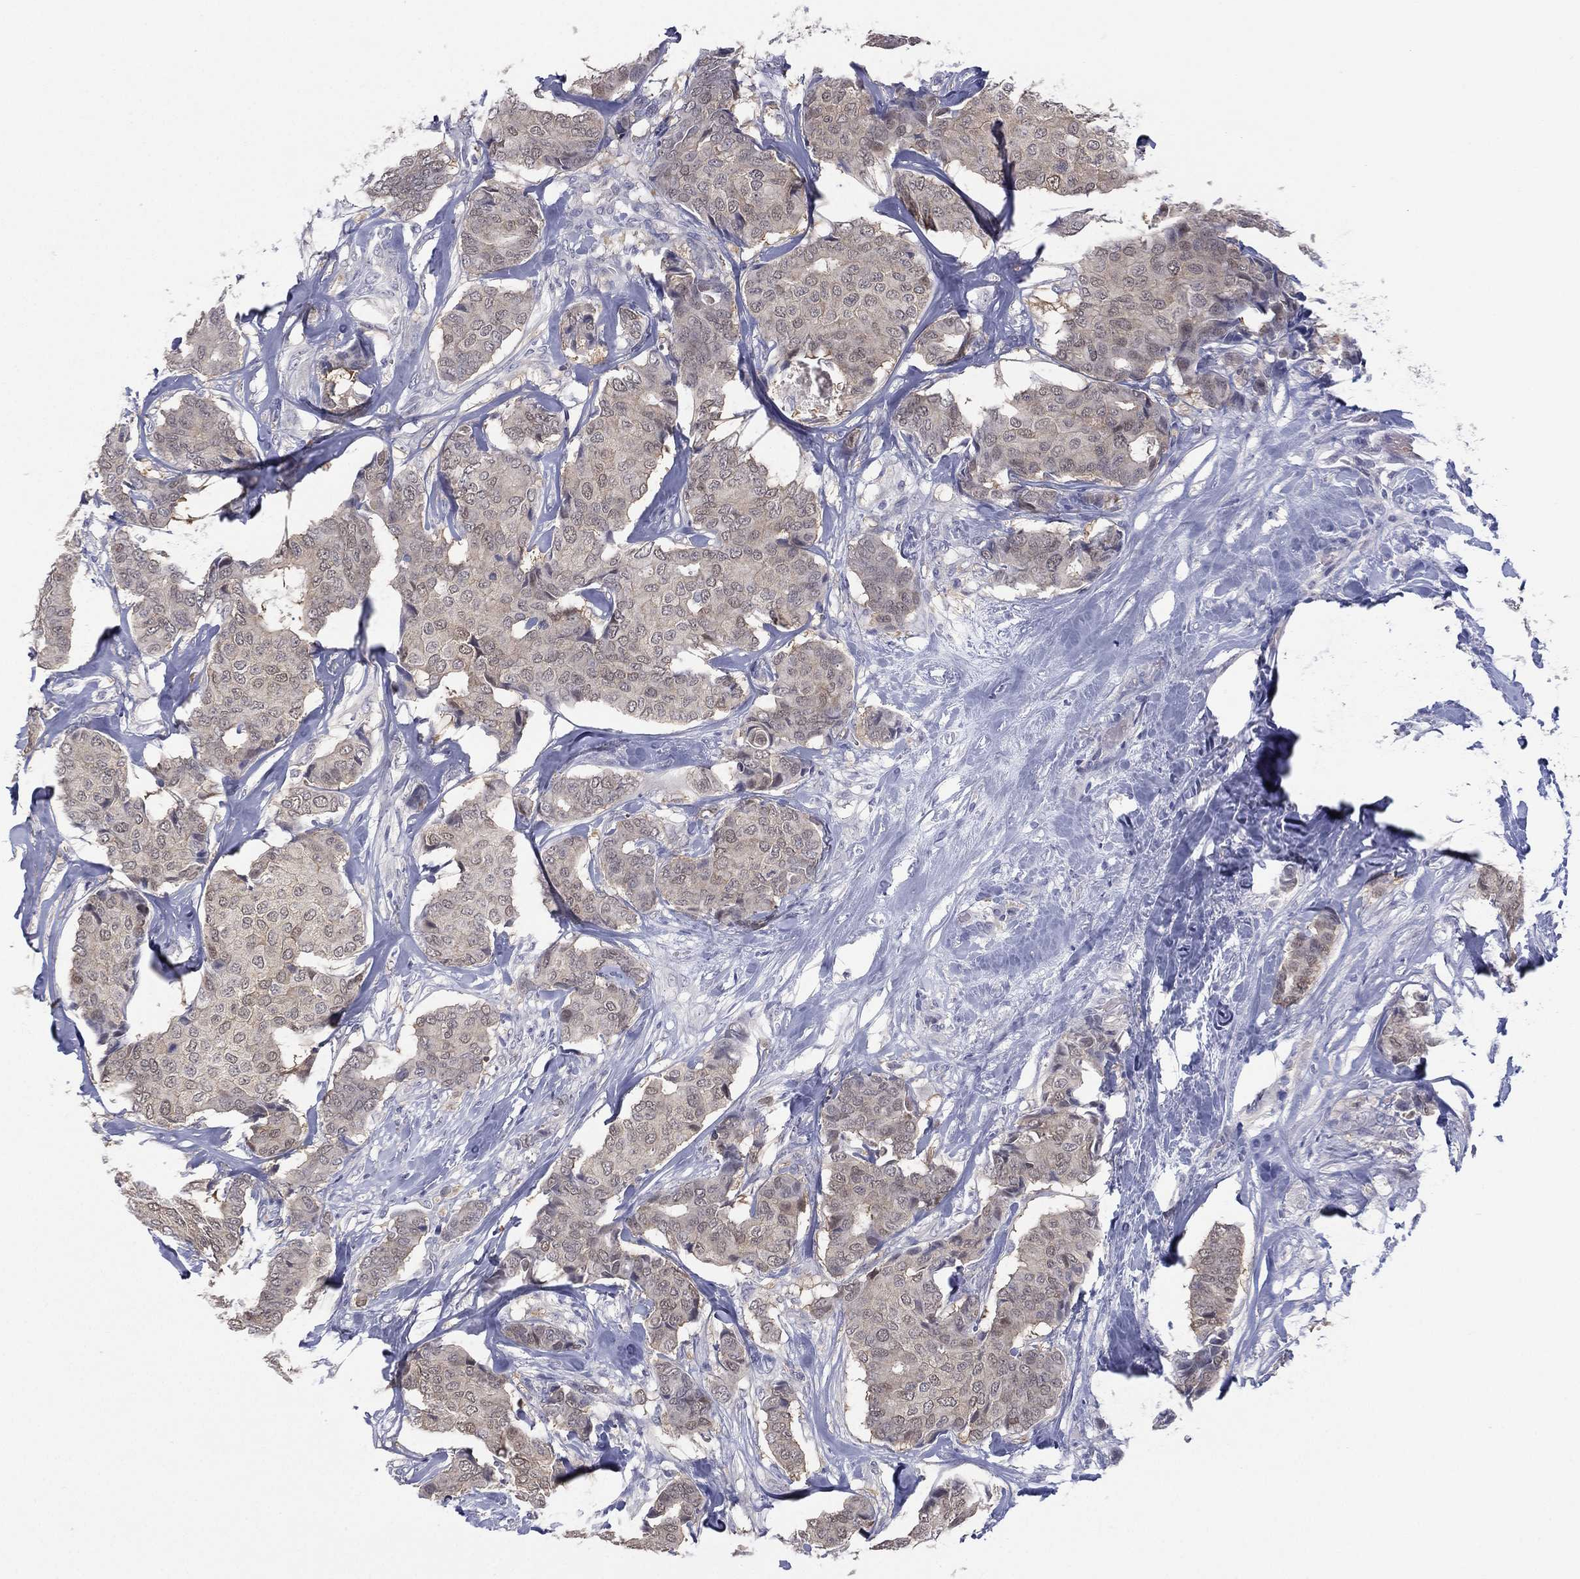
{"staining": {"intensity": "weak", "quantity": "<25%", "location": "nuclear"}, "tissue": "breast cancer", "cell_type": "Tumor cells", "image_type": "cancer", "snomed": [{"axis": "morphology", "description": "Duct carcinoma"}, {"axis": "topography", "description": "Breast"}], "caption": "Micrograph shows no protein expression in tumor cells of infiltrating ductal carcinoma (breast) tissue.", "gene": "DDAH1", "patient": {"sex": "female", "age": 75}}